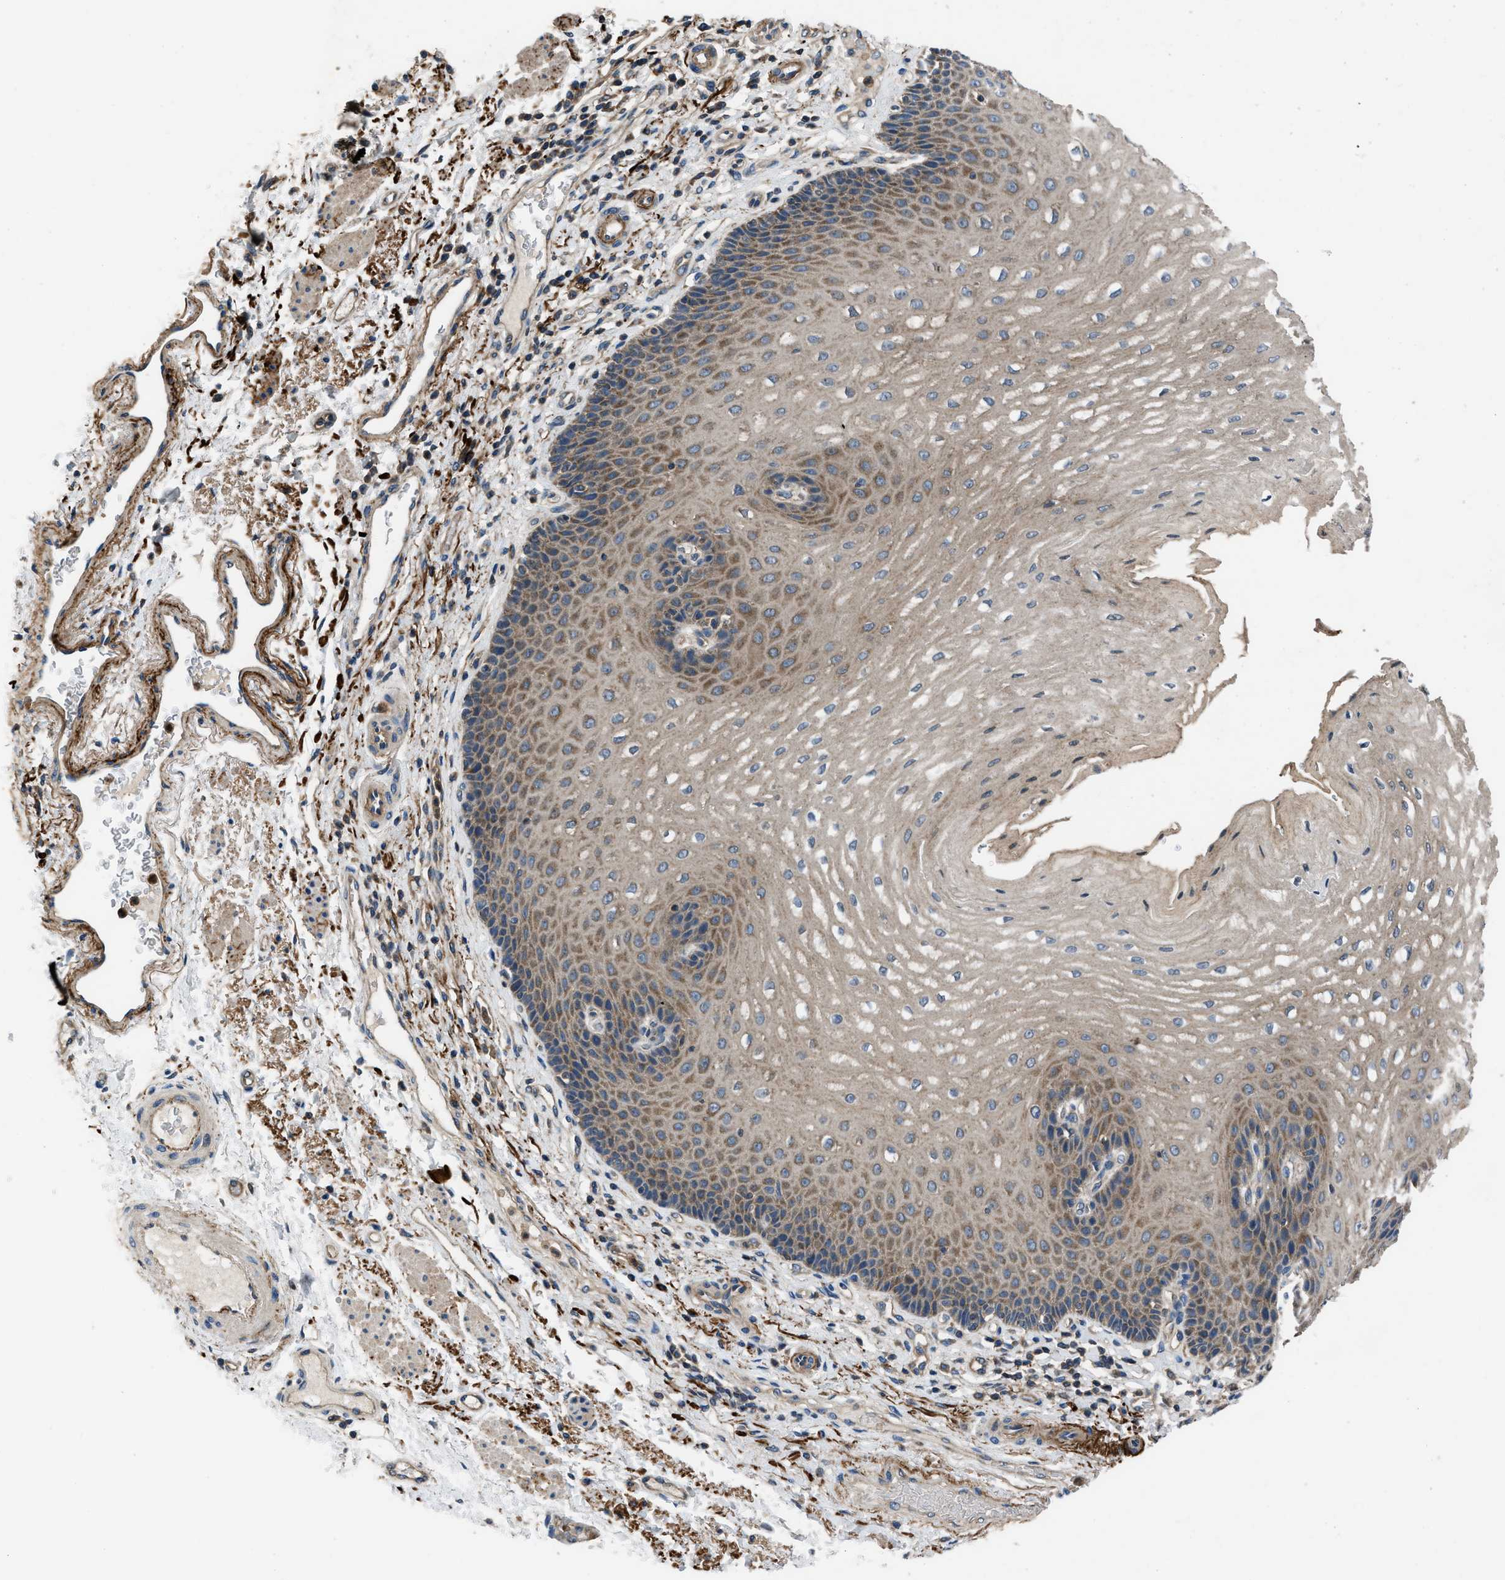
{"staining": {"intensity": "moderate", "quantity": ">75%", "location": "cytoplasmic/membranous"}, "tissue": "esophagus", "cell_type": "Squamous epithelial cells", "image_type": "normal", "snomed": [{"axis": "morphology", "description": "Normal tissue, NOS"}, {"axis": "topography", "description": "Esophagus"}], "caption": "Squamous epithelial cells exhibit medium levels of moderate cytoplasmic/membranous positivity in approximately >75% of cells in unremarkable esophagus.", "gene": "USP25", "patient": {"sex": "male", "age": 54}}